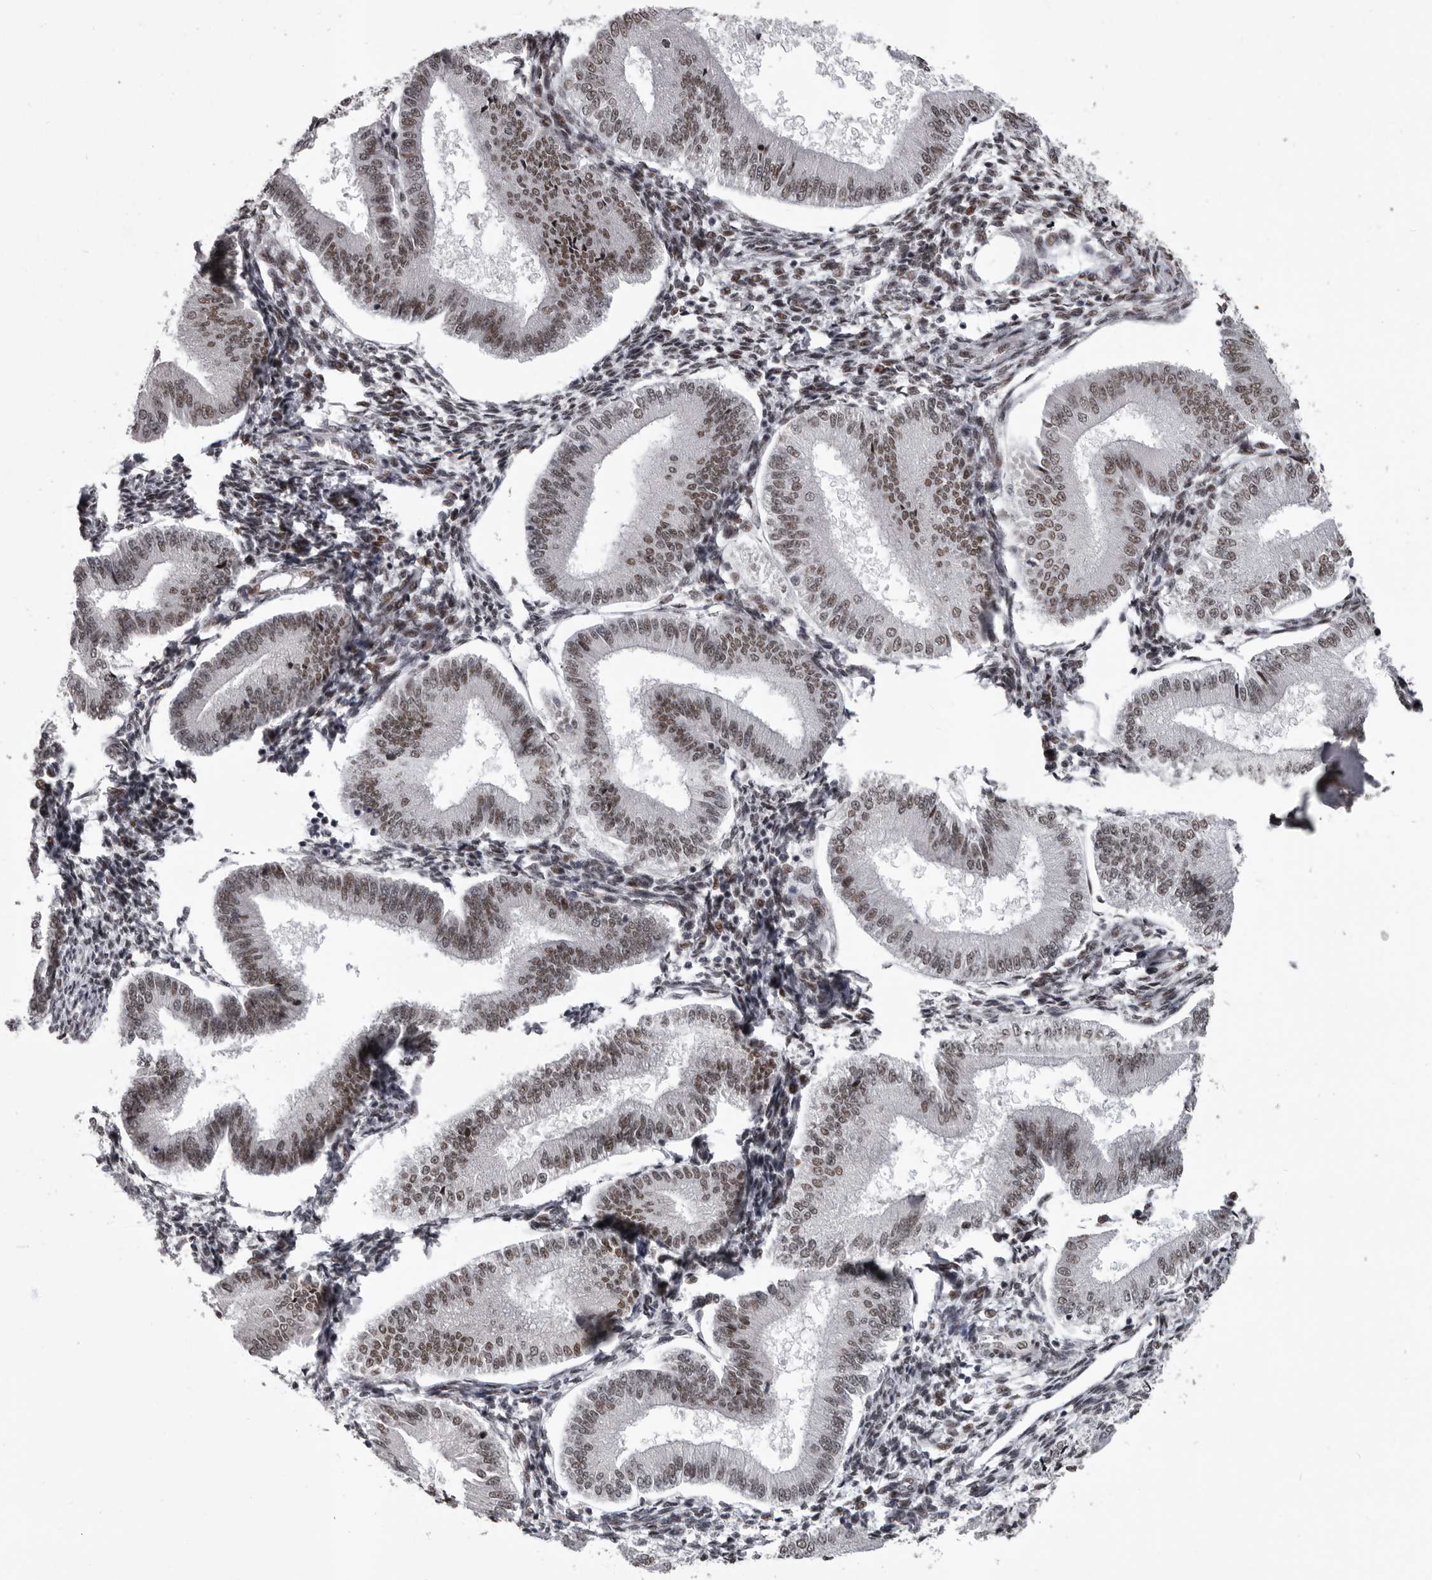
{"staining": {"intensity": "moderate", "quantity": "25%-75%", "location": "nuclear"}, "tissue": "endometrium", "cell_type": "Cells in endometrial stroma", "image_type": "normal", "snomed": [{"axis": "morphology", "description": "Normal tissue, NOS"}, {"axis": "topography", "description": "Endometrium"}], "caption": "Immunohistochemistry (DAB (3,3'-diaminobenzidine)) staining of benign endometrium reveals moderate nuclear protein staining in approximately 25%-75% of cells in endometrial stroma. (DAB (3,3'-diaminobenzidine) IHC, brown staining for protein, blue staining for nuclei).", "gene": "NUMA1", "patient": {"sex": "female", "age": 39}}